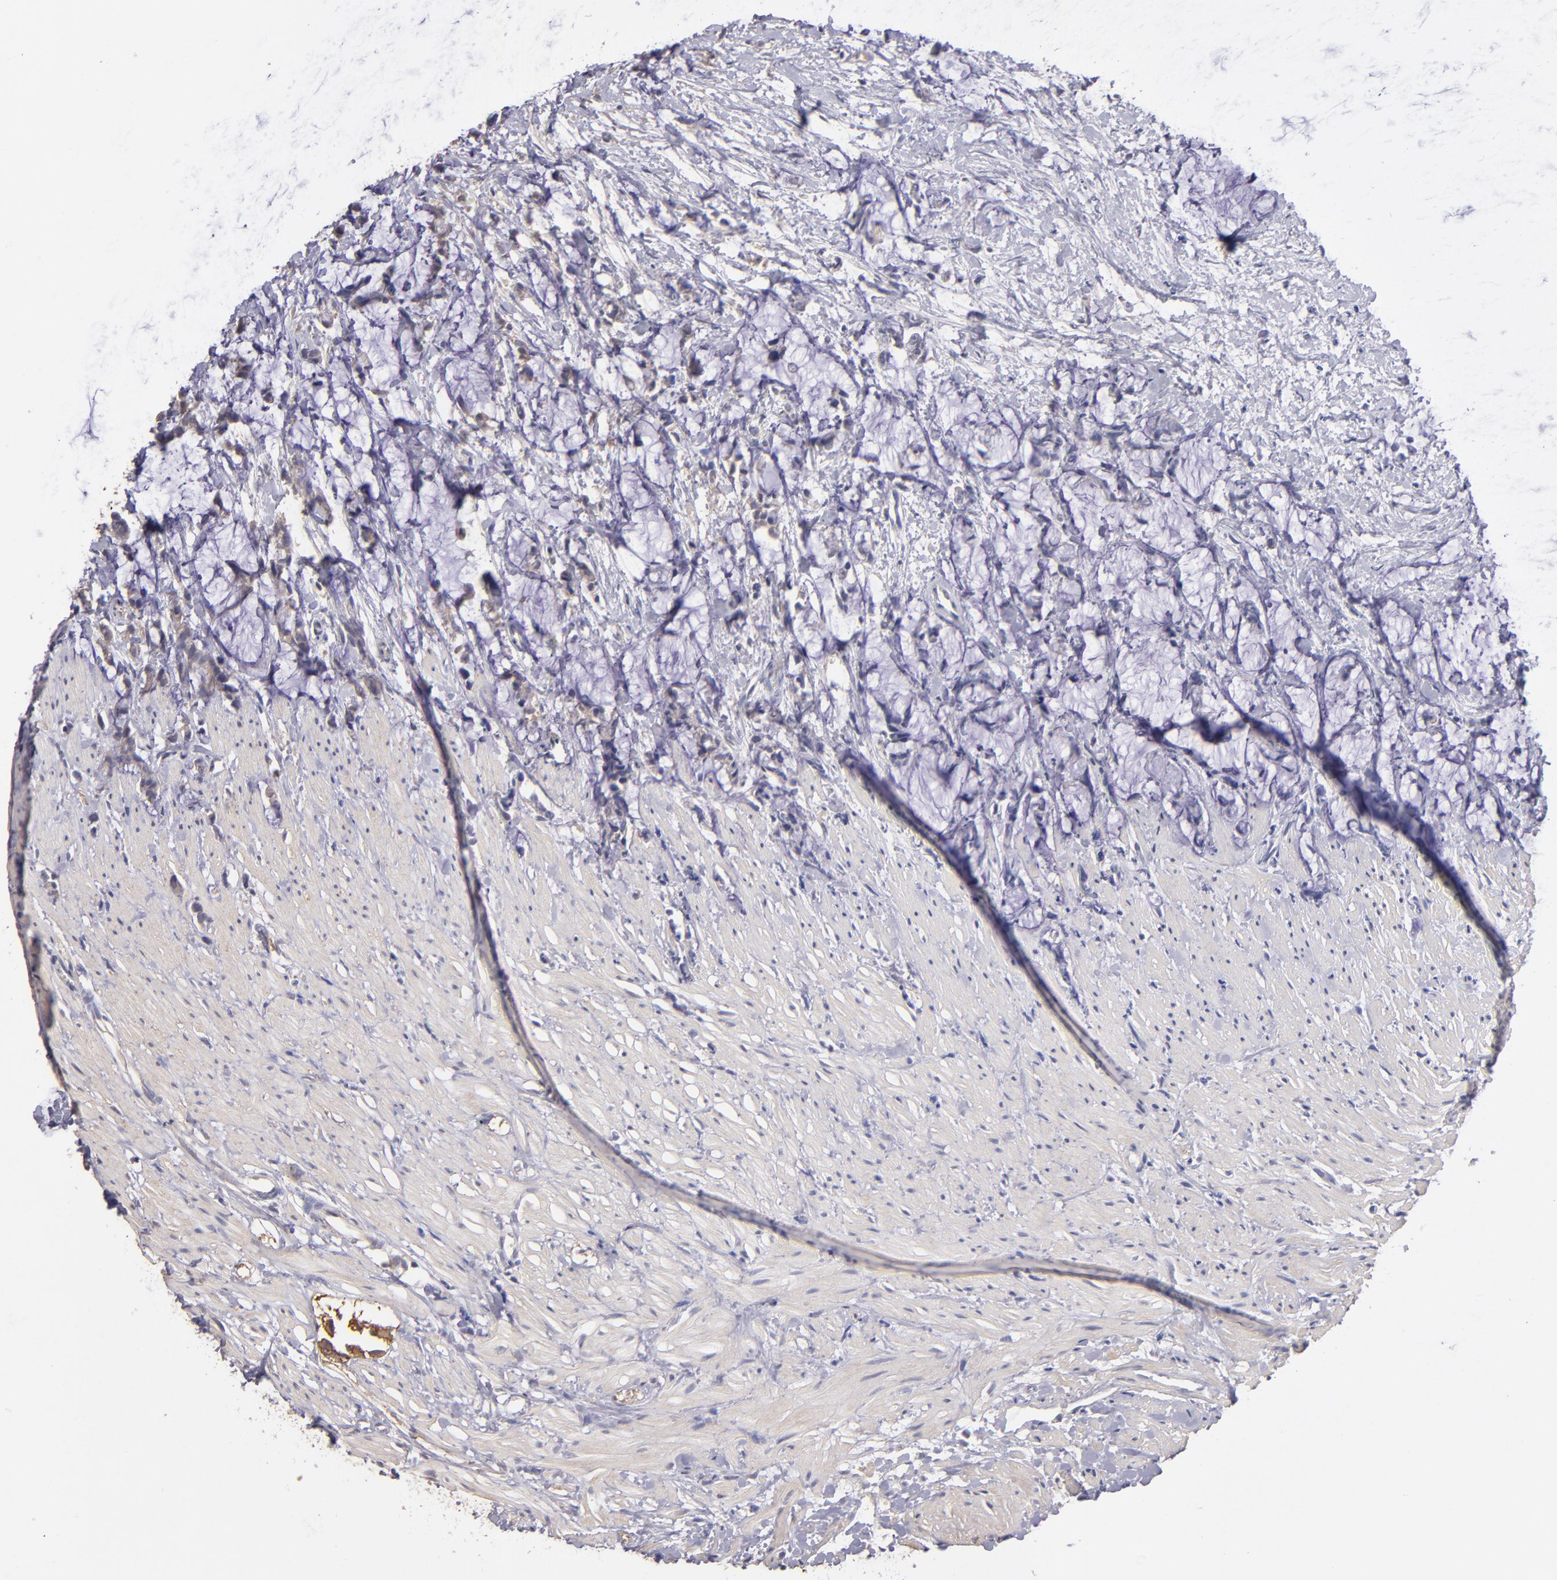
{"staining": {"intensity": "negative", "quantity": "none", "location": "none"}, "tissue": "colorectal cancer", "cell_type": "Tumor cells", "image_type": "cancer", "snomed": [{"axis": "morphology", "description": "Adenocarcinoma, NOS"}, {"axis": "topography", "description": "Colon"}], "caption": "A high-resolution image shows immunohistochemistry (IHC) staining of colorectal cancer (adenocarcinoma), which reveals no significant expression in tumor cells.", "gene": "GNAZ", "patient": {"sex": "male", "age": 14}}